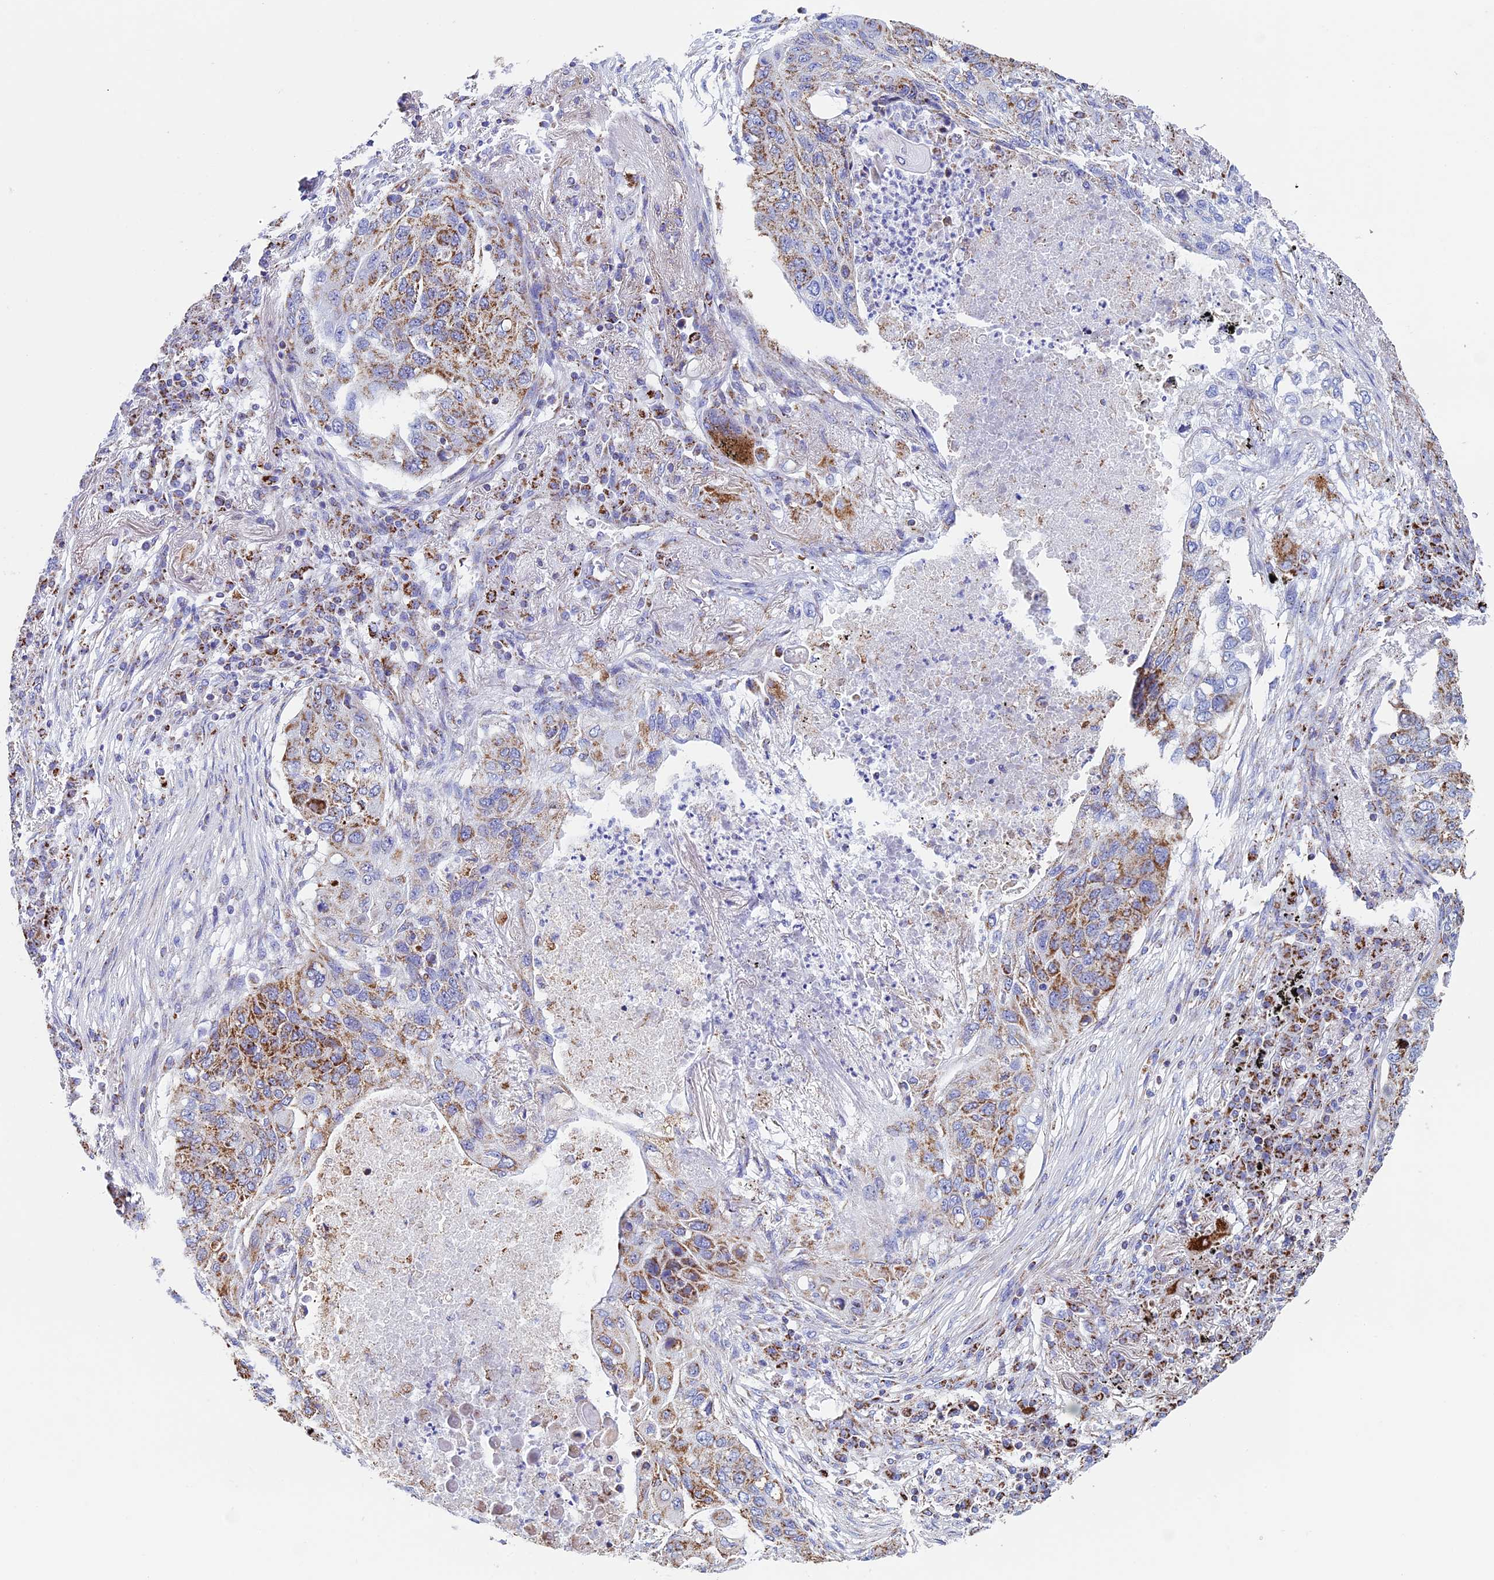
{"staining": {"intensity": "moderate", "quantity": "25%-75%", "location": "cytoplasmic/membranous"}, "tissue": "lung cancer", "cell_type": "Tumor cells", "image_type": "cancer", "snomed": [{"axis": "morphology", "description": "Squamous cell carcinoma, NOS"}, {"axis": "topography", "description": "Lung"}], "caption": "A micrograph of human squamous cell carcinoma (lung) stained for a protein demonstrates moderate cytoplasmic/membranous brown staining in tumor cells.", "gene": "UQCRFS1", "patient": {"sex": "female", "age": 63}}